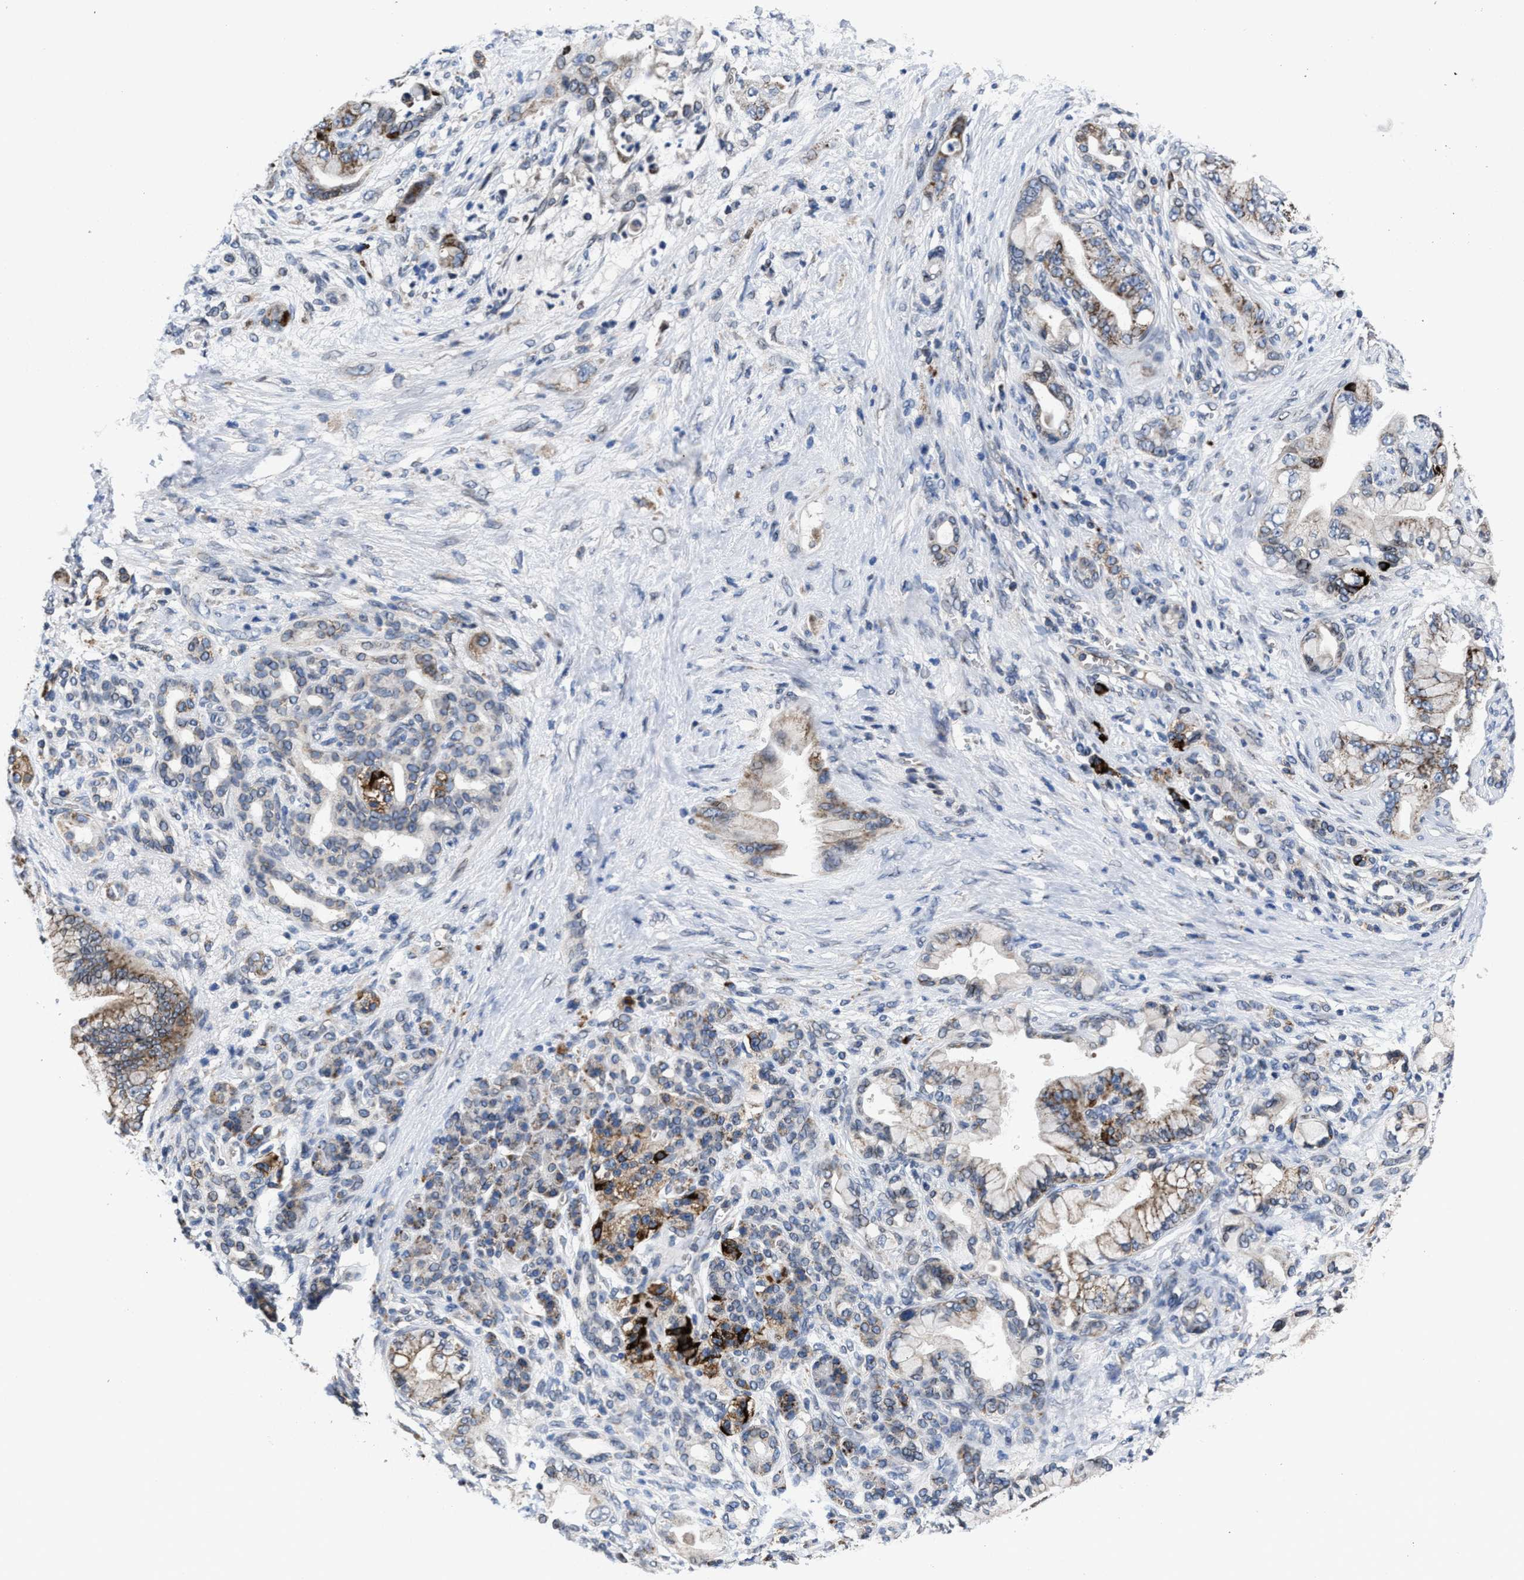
{"staining": {"intensity": "weak", "quantity": ">75%", "location": "cytoplasmic/membranous"}, "tissue": "pancreatic cancer", "cell_type": "Tumor cells", "image_type": "cancer", "snomed": [{"axis": "morphology", "description": "Adenocarcinoma, NOS"}, {"axis": "topography", "description": "Pancreas"}], "caption": "This histopathology image reveals adenocarcinoma (pancreatic) stained with immunohistochemistry (IHC) to label a protein in brown. The cytoplasmic/membranous of tumor cells show weak positivity for the protein. Nuclei are counter-stained blue.", "gene": "CACNA1D", "patient": {"sex": "male", "age": 59}}